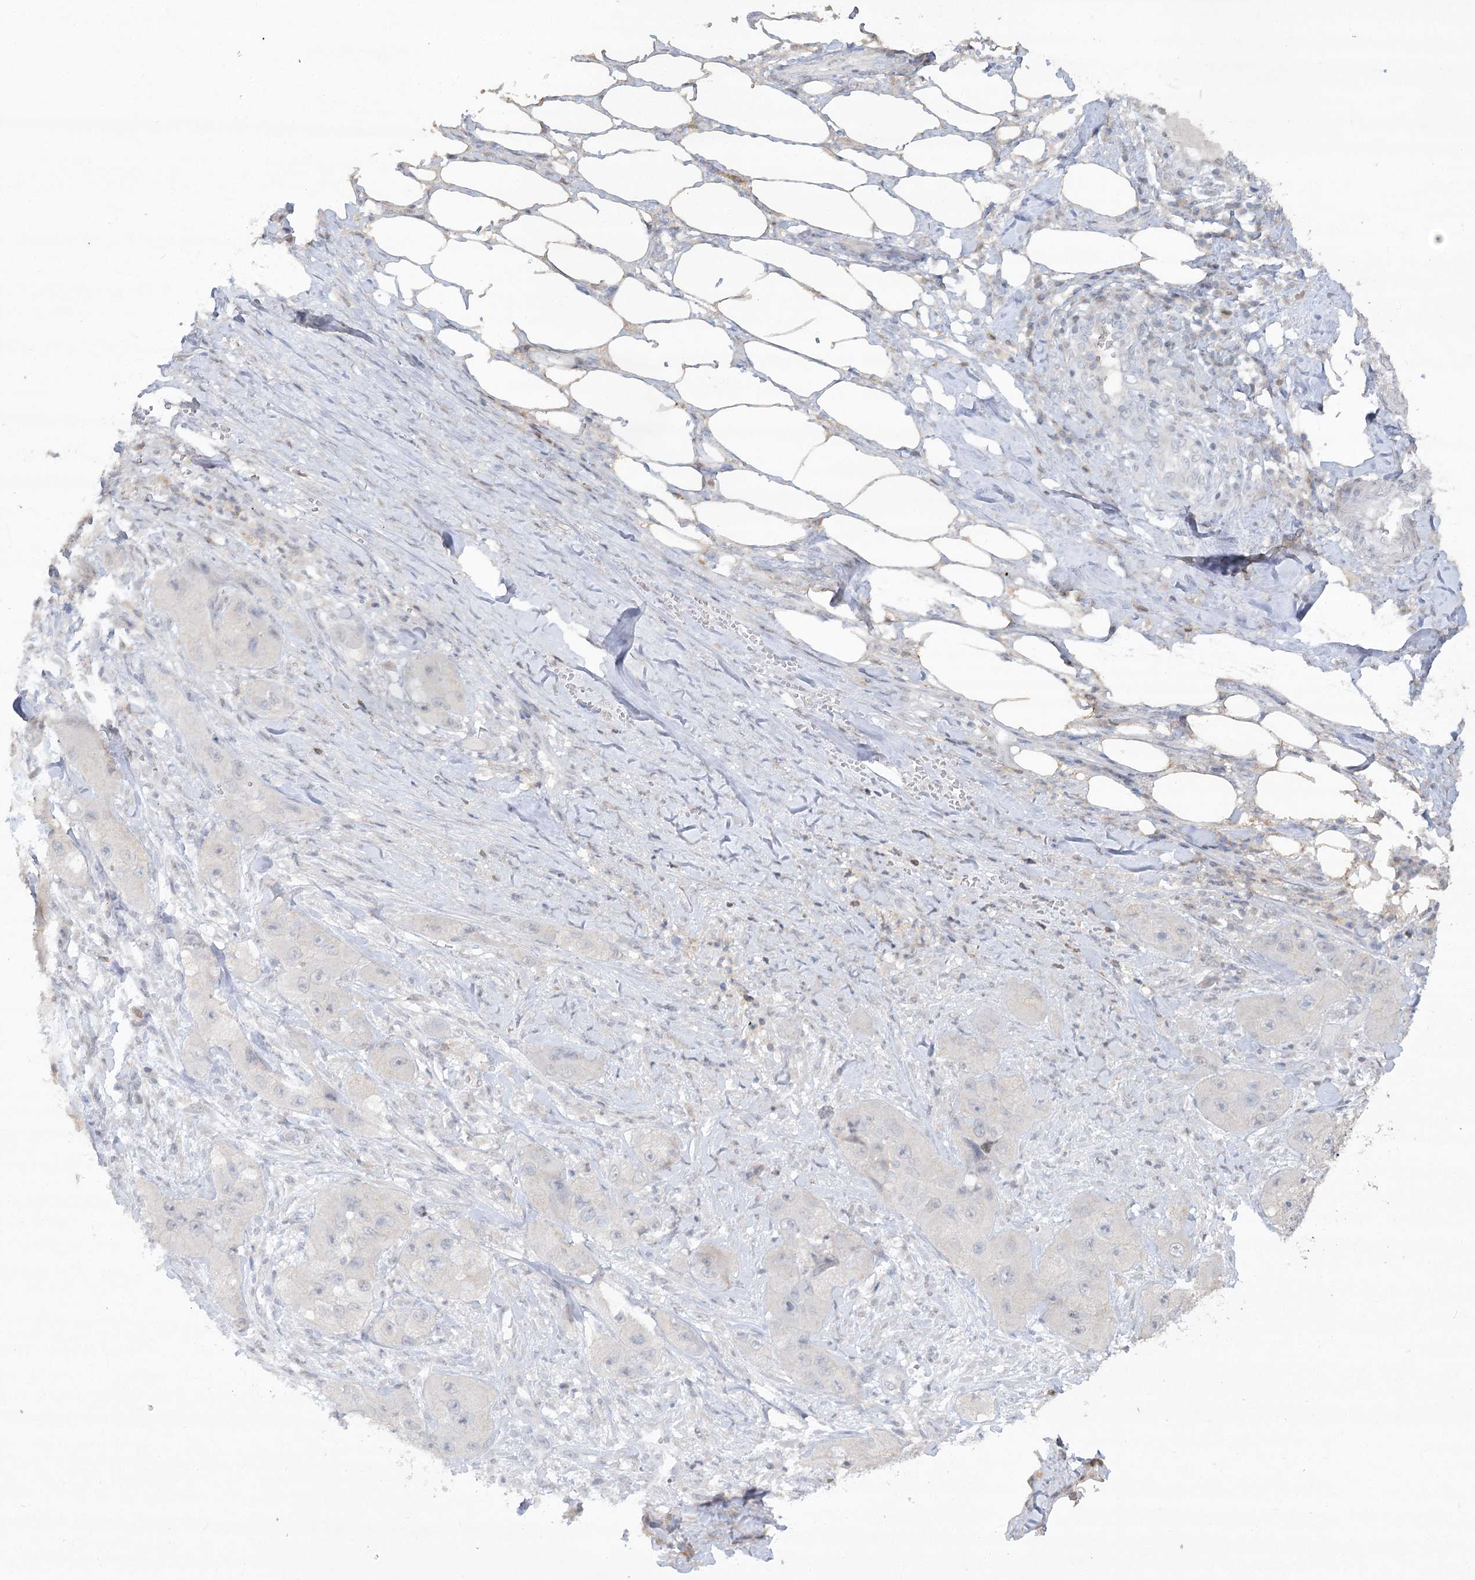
{"staining": {"intensity": "negative", "quantity": "none", "location": "none"}, "tissue": "skin cancer", "cell_type": "Tumor cells", "image_type": "cancer", "snomed": [{"axis": "morphology", "description": "Squamous cell carcinoma, NOS"}, {"axis": "topography", "description": "Skin"}, {"axis": "topography", "description": "Subcutis"}], "caption": "Tumor cells are negative for protein expression in human skin cancer. (DAB (3,3'-diaminobenzidine) IHC visualized using brightfield microscopy, high magnification).", "gene": "TRAF3IP1", "patient": {"sex": "male", "age": 73}}